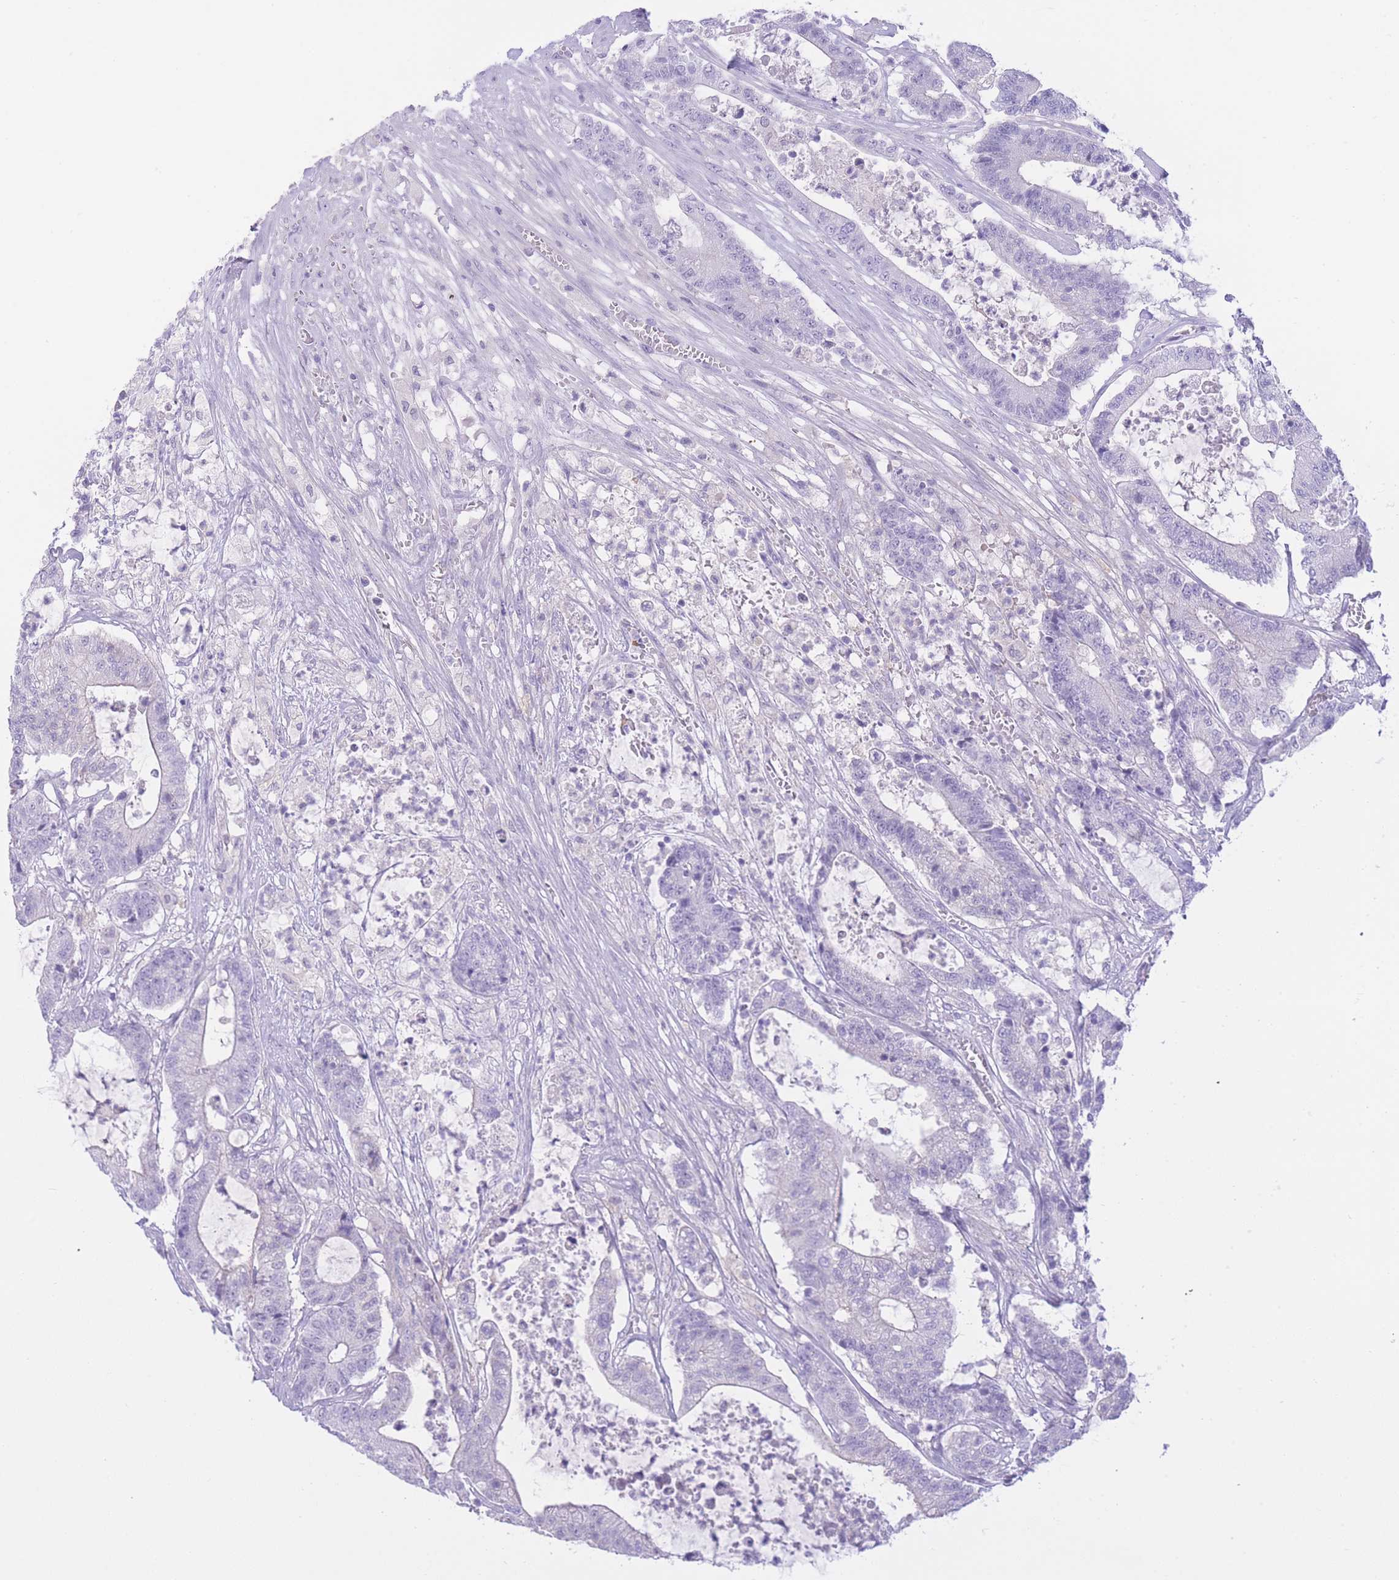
{"staining": {"intensity": "negative", "quantity": "none", "location": "none"}, "tissue": "colorectal cancer", "cell_type": "Tumor cells", "image_type": "cancer", "snomed": [{"axis": "morphology", "description": "Adenocarcinoma, NOS"}, {"axis": "topography", "description": "Colon"}], "caption": "DAB (3,3'-diaminobenzidine) immunohistochemical staining of adenocarcinoma (colorectal) demonstrates no significant positivity in tumor cells.", "gene": "ZNF212", "patient": {"sex": "female", "age": 84}}